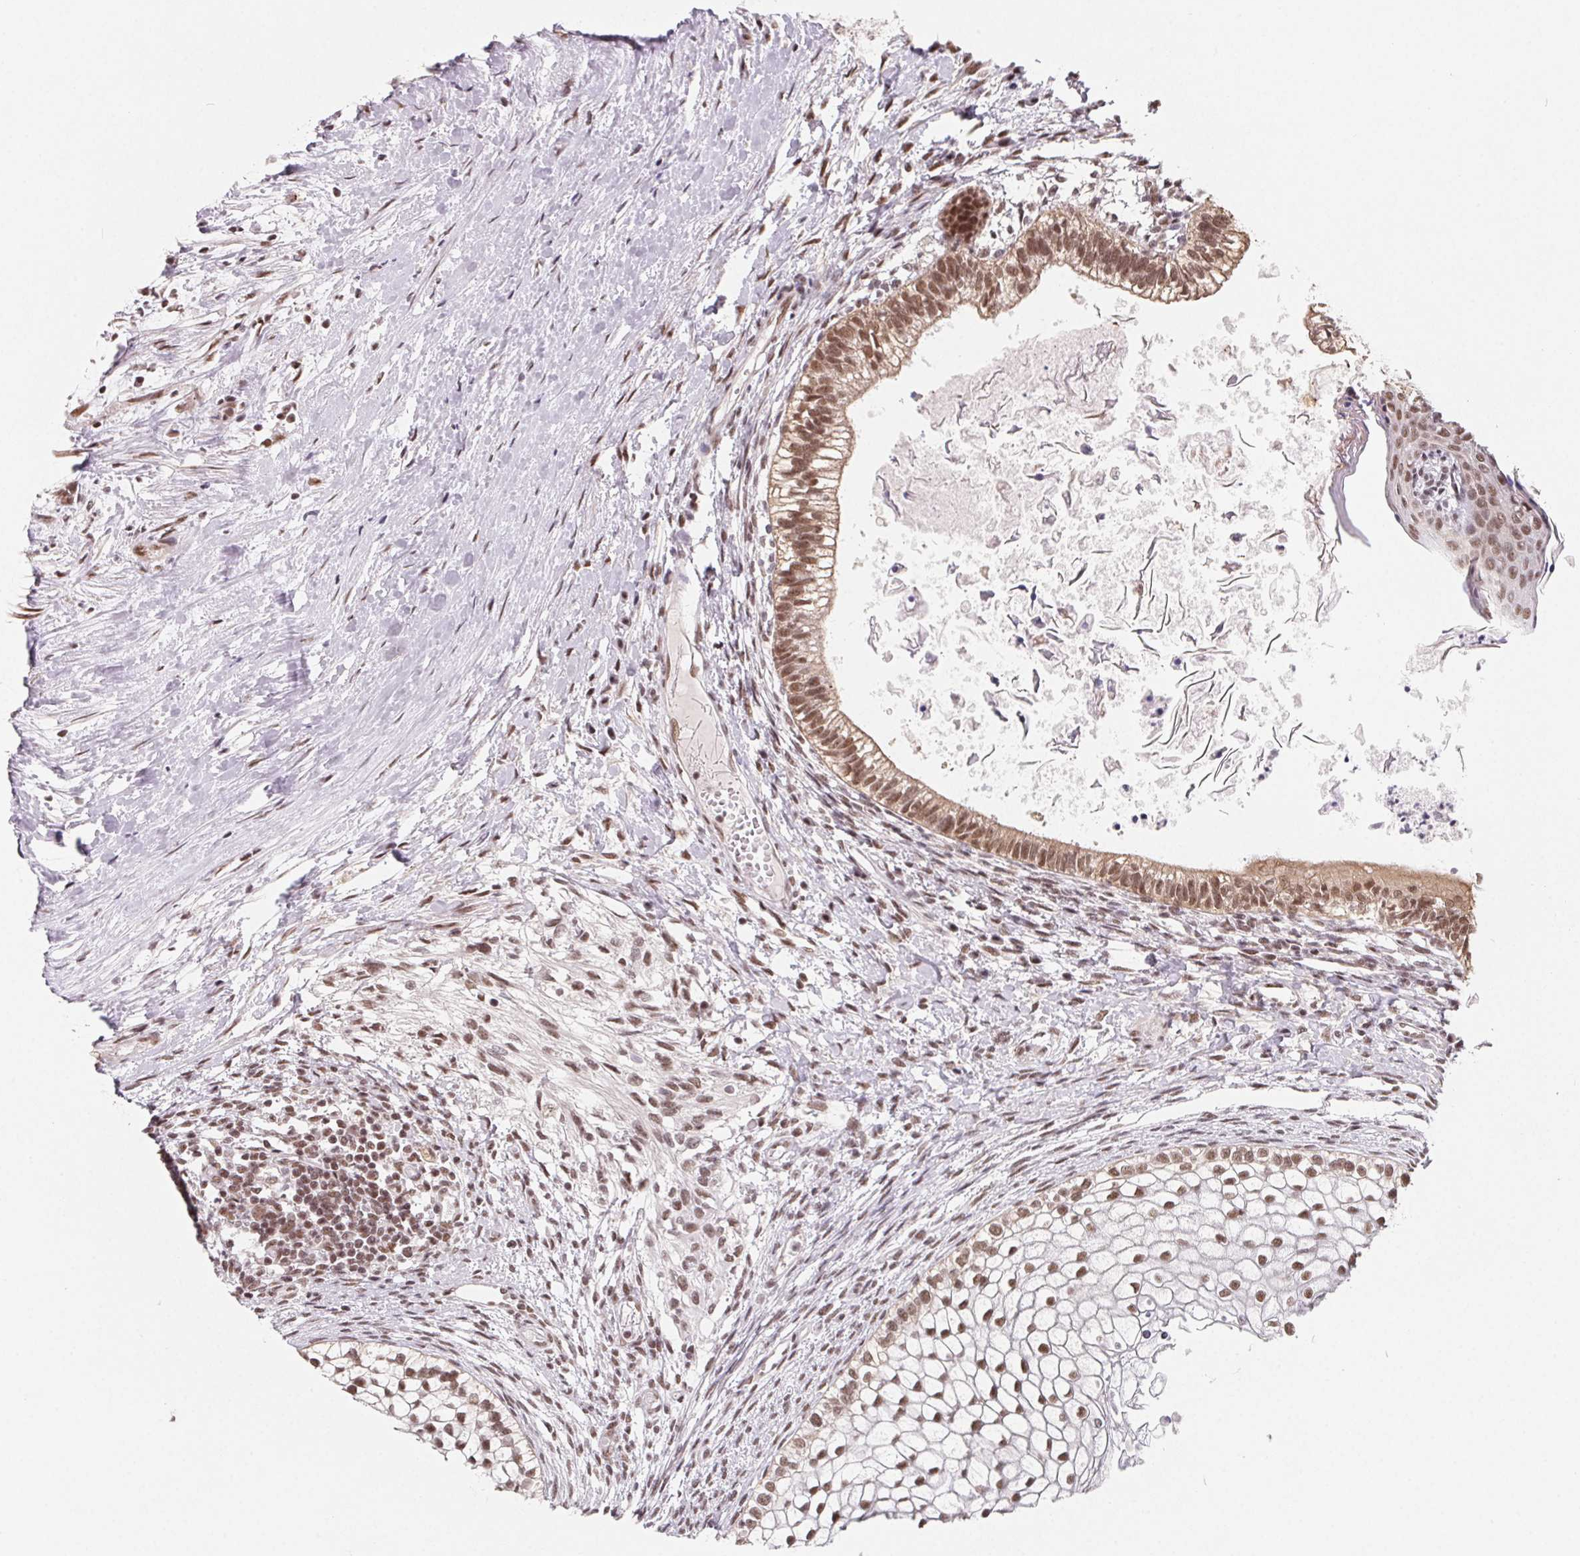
{"staining": {"intensity": "moderate", "quantity": ">75%", "location": "cytoplasmic/membranous,nuclear"}, "tissue": "testis cancer", "cell_type": "Tumor cells", "image_type": "cancer", "snomed": [{"axis": "morphology", "description": "Carcinoma, Embryonal, NOS"}, {"axis": "topography", "description": "Testis"}], "caption": "Testis cancer was stained to show a protein in brown. There is medium levels of moderate cytoplasmic/membranous and nuclear staining in approximately >75% of tumor cells.", "gene": "TCERG1", "patient": {"sex": "male", "age": 37}}